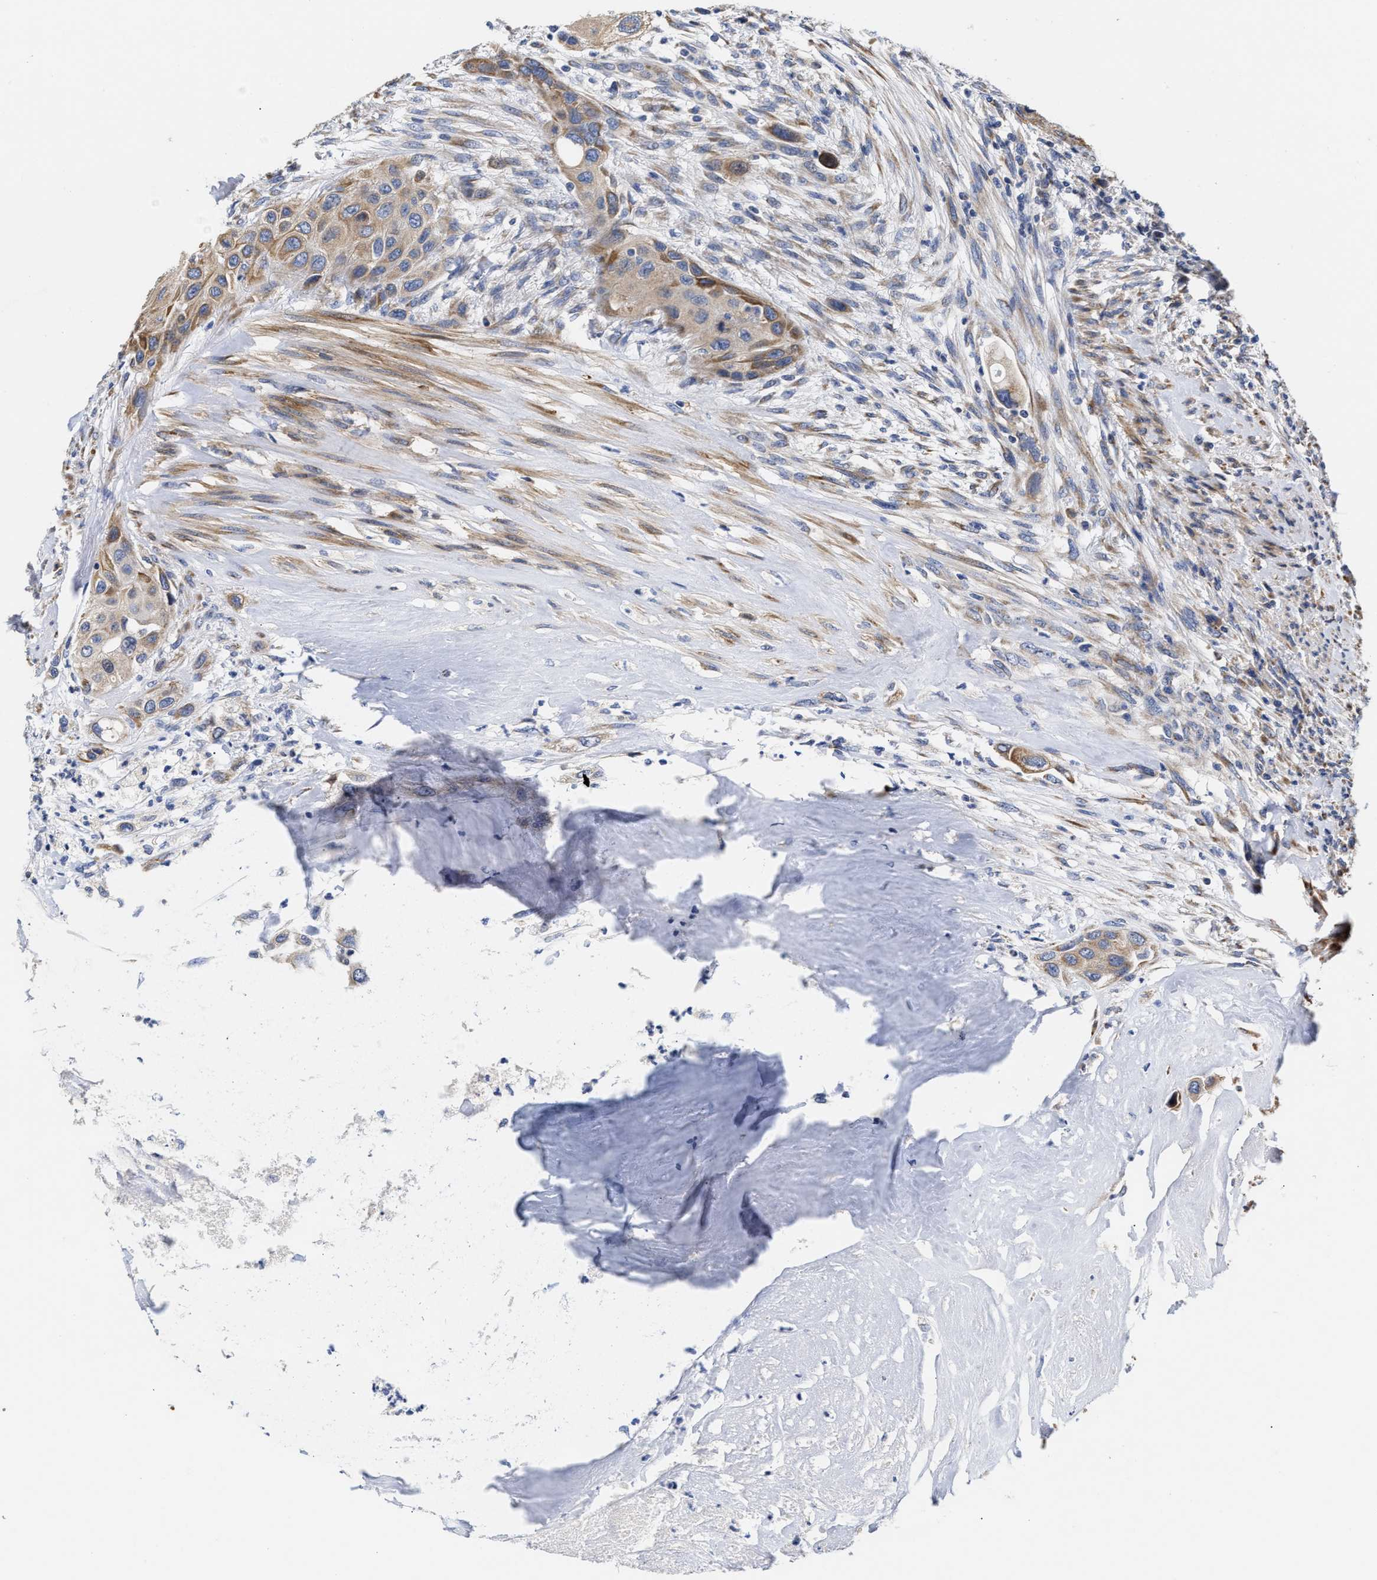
{"staining": {"intensity": "moderate", "quantity": ">75%", "location": "cytoplasmic/membranous"}, "tissue": "urothelial cancer", "cell_type": "Tumor cells", "image_type": "cancer", "snomed": [{"axis": "morphology", "description": "Urothelial carcinoma, High grade"}, {"axis": "topography", "description": "Urinary bladder"}], "caption": "Urothelial carcinoma (high-grade) stained with a brown dye demonstrates moderate cytoplasmic/membranous positive expression in approximately >75% of tumor cells.", "gene": "MALSU1", "patient": {"sex": "female", "age": 56}}